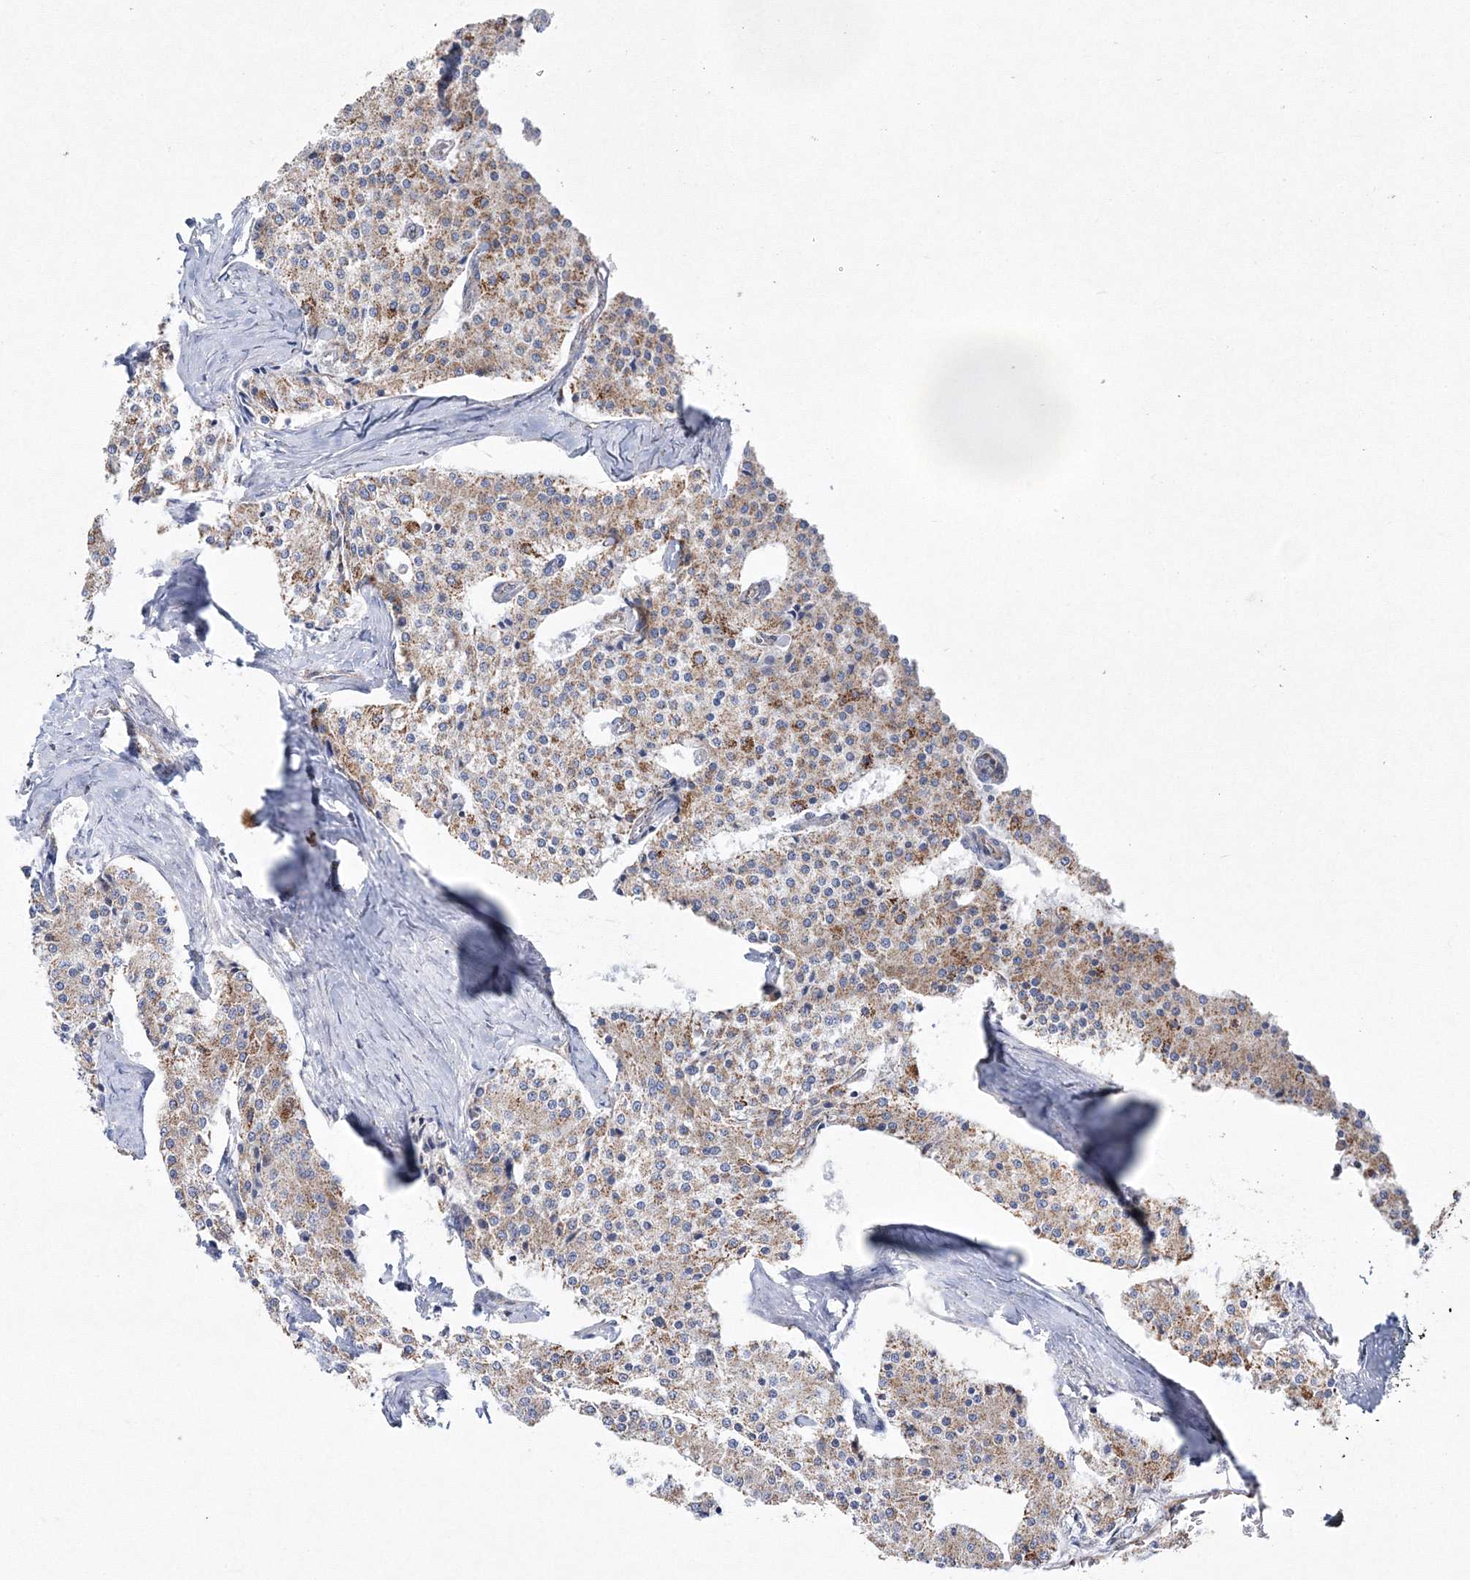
{"staining": {"intensity": "moderate", "quantity": ">75%", "location": "cytoplasmic/membranous"}, "tissue": "carcinoid", "cell_type": "Tumor cells", "image_type": "cancer", "snomed": [{"axis": "morphology", "description": "Carcinoid, malignant, NOS"}, {"axis": "topography", "description": "Colon"}], "caption": "Immunohistochemical staining of human malignant carcinoid exhibits medium levels of moderate cytoplasmic/membranous positivity in about >75% of tumor cells.", "gene": "HIBCH", "patient": {"sex": "female", "age": 52}}